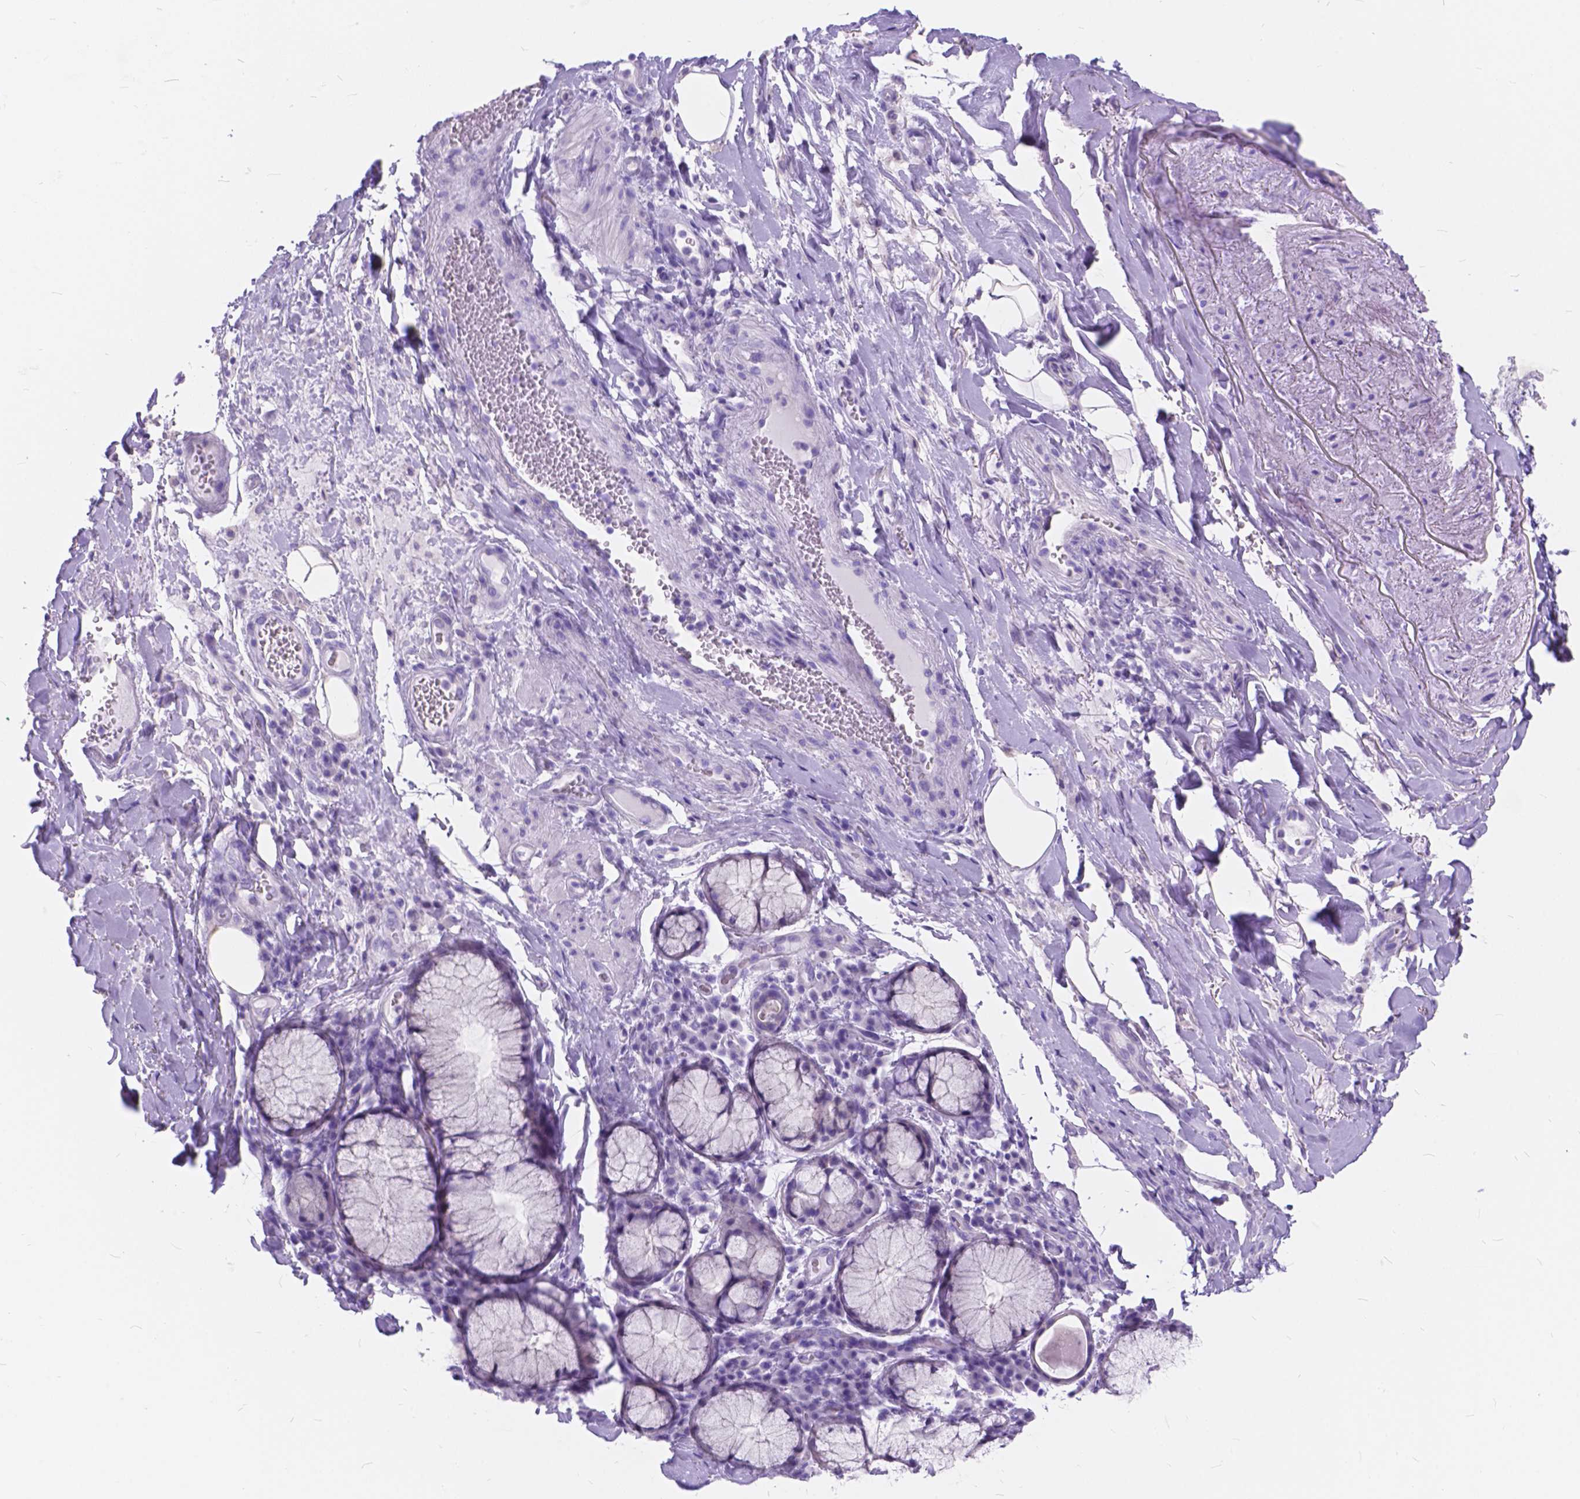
{"staining": {"intensity": "negative", "quantity": "none", "location": "none"}, "tissue": "soft tissue", "cell_type": "Chondrocytes", "image_type": "normal", "snomed": [{"axis": "morphology", "description": "Normal tissue, NOS"}, {"axis": "topography", "description": "Lymph node"}, {"axis": "topography", "description": "Bronchus"}], "caption": "DAB immunohistochemical staining of unremarkable human soft tissue demonstrates no significant expression in chondrocytes.", "gene": "FOXL2", "patient": {"sex": "male", "age": 56}}